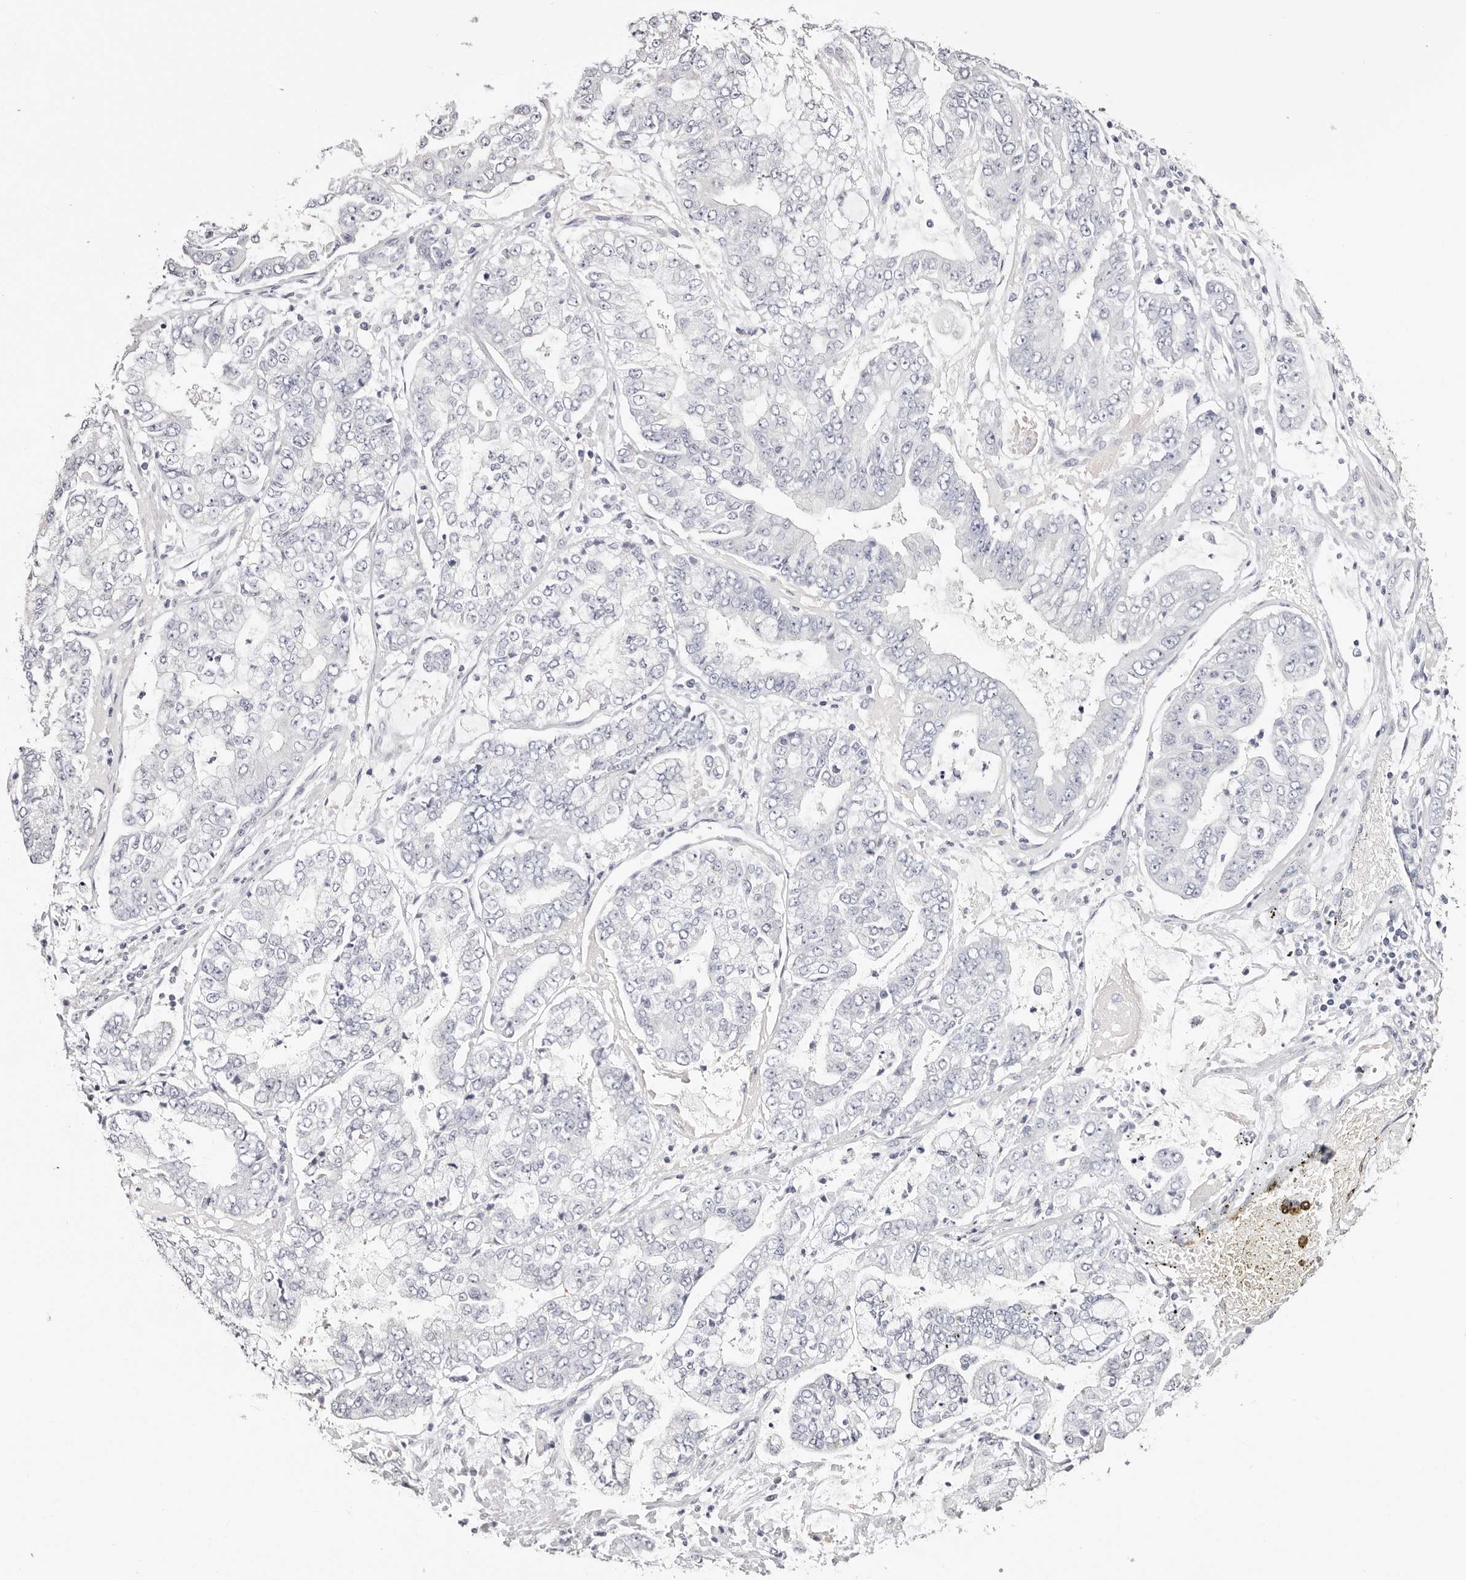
{"staining": {"intensity": "negative", "quantity": "none", "location": "none"}, "tissue": "stomach cancer", "cell_type": "Tumor cells", "image_type": "cancer", "snomed": [{"axis": "morphology", "description": "Adenocarcinoma, NOS"}, {"axis": "topography", "description": "Stomach"}], "caption": "DAB immunohistochemical staining of human stomach adenocarcinoma reveals no significant positivity in tumor cells.", "gene": "ROM1", "patient": {"sex": "male", "age": 76}}